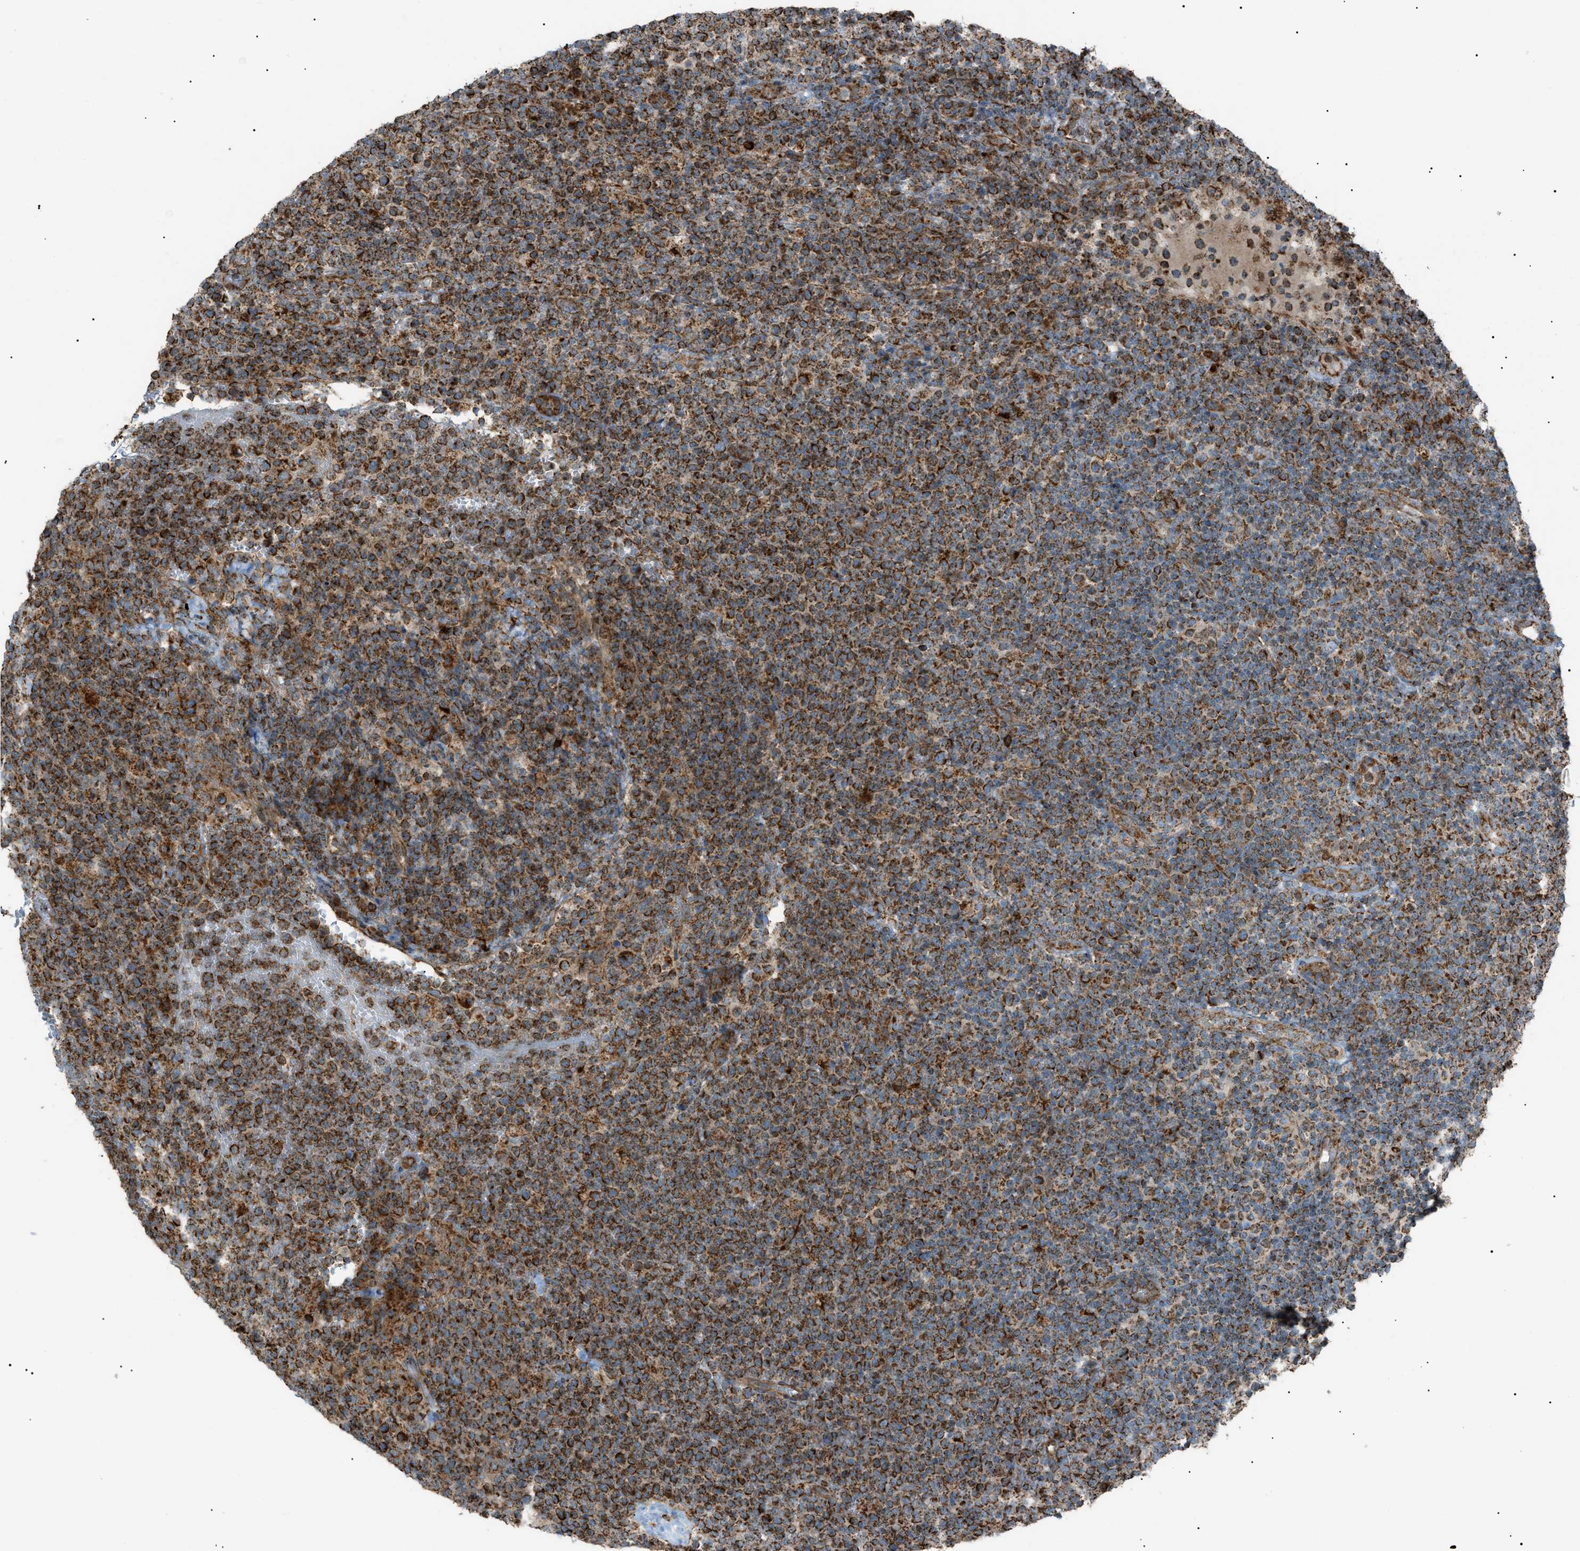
{"staining": {"intensity": "strong", "quantity": ">75%", "location": "cytoplasmic/membranous"}, "tissue": "lymphoma", "cell_type": "Tumor cells", "image_type": "cancer", "snomed": [{"axis": "morphology", "description": "Malignant lymphoma, non-Hodgkin's type, High grade"}, {"axis": "topography", "description": "Lymph node"}], "caption": "Immunohistochemistry (IHC) photomicrograph of human lymphoma stained for a protein (brown), which shows high levels of strong cytoplasmic/membranous expression in about >75% of tumor cells.", "gene": "C1GALT1C1", "patient": {"sex": "male", "age": 61}}